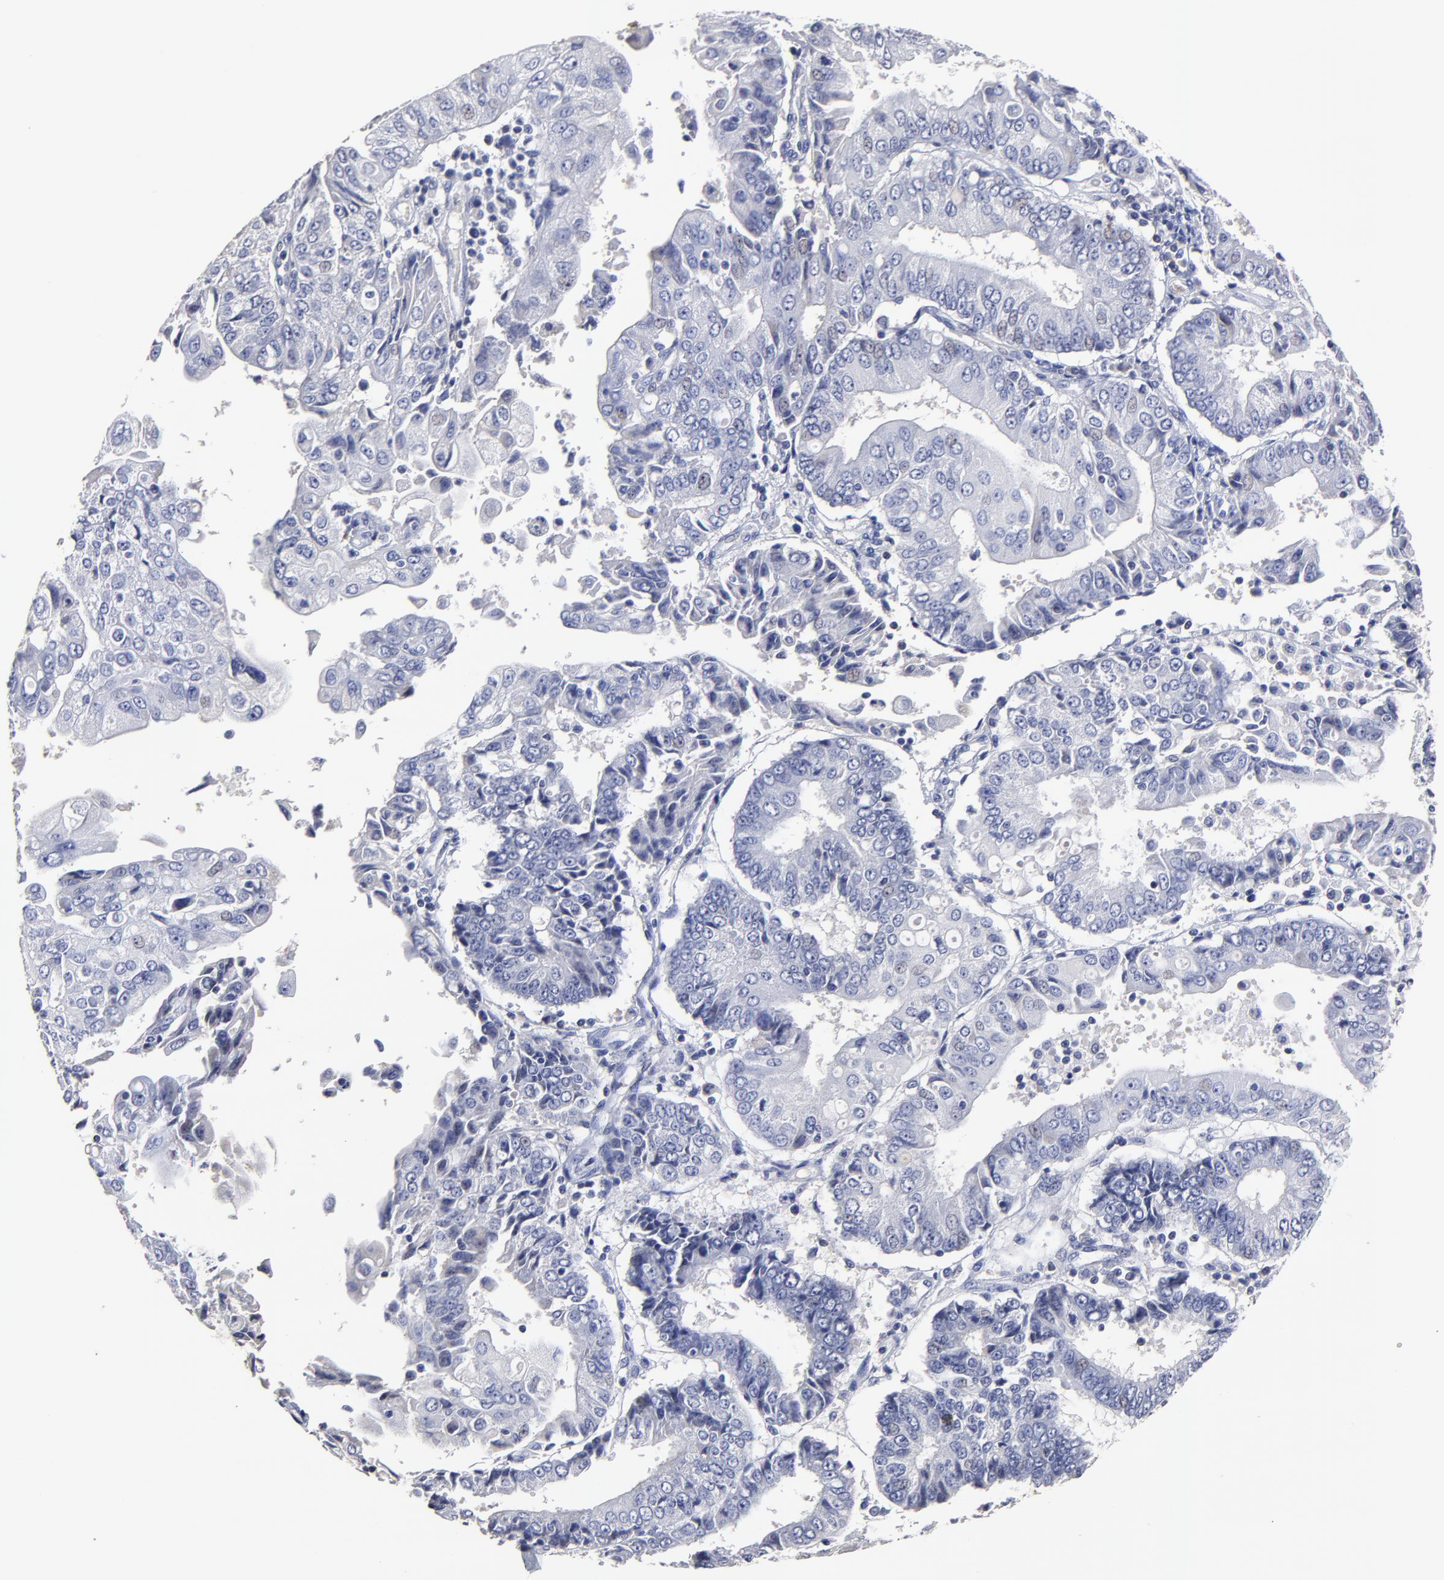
{"staining": {"intensity": "weak", "quantity": "<25%", "location": "nuclear"}, "tissue": "endometrial cancer", "cell_type": "Tumor cells", "image_type": "cancer", "snomed": [{"axis": "morphology", "description": "Adenocarcinoma, NOS"}, {"axis": "topography", "description": "Endometrium"}], "caption": "IHC of adenocarcinoma (endometrial) demonstrates no expression in tumor cells. Nuclei are stained in blue.", "gene": "TRAT1", "patient": {"sex": "female", "age": 75}}